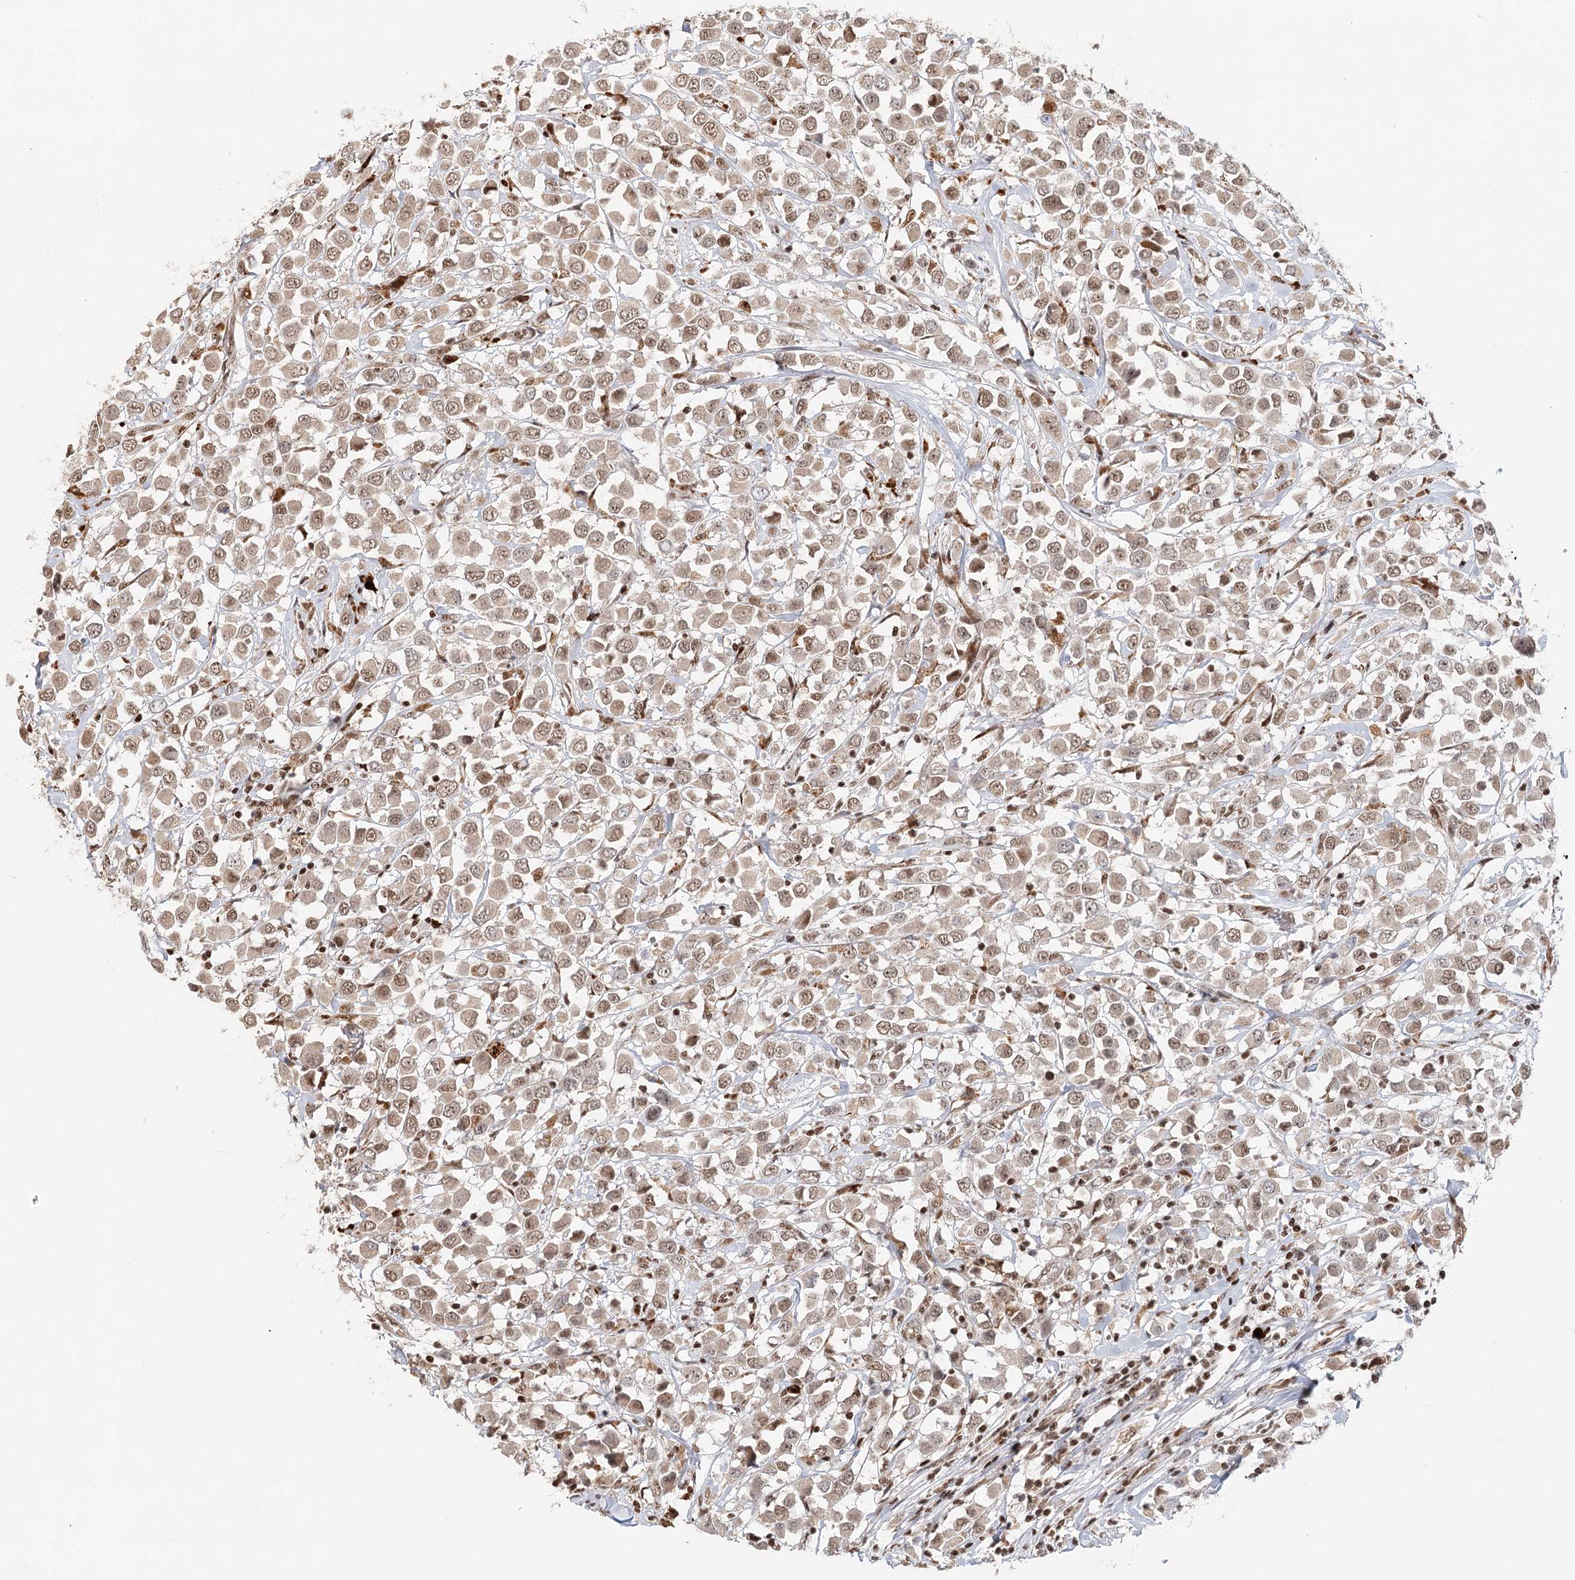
{"staining": {"intensity": "weak", "quantity": ">75%", "location": "cytoplasmic/membranous,nuclear"}, "tissue": "breast cancer", "cell_type": "Tumor cells", "image_type": "cancer", "snomed": [{"axis": "morphology", "description": "Duct carcinoma"}, {"axis": "topography", "description": "Breast"}], "caption": "There is low levels of weak cytoplasmic/membranous and nuclear expression in tumor cells of breast cancer (invasive ductal carcinoma), as demonstrated by immunohistochemical staining (brown color).", "gene": "BNIP5", "patient": {"sex": "female", "age": 61}}